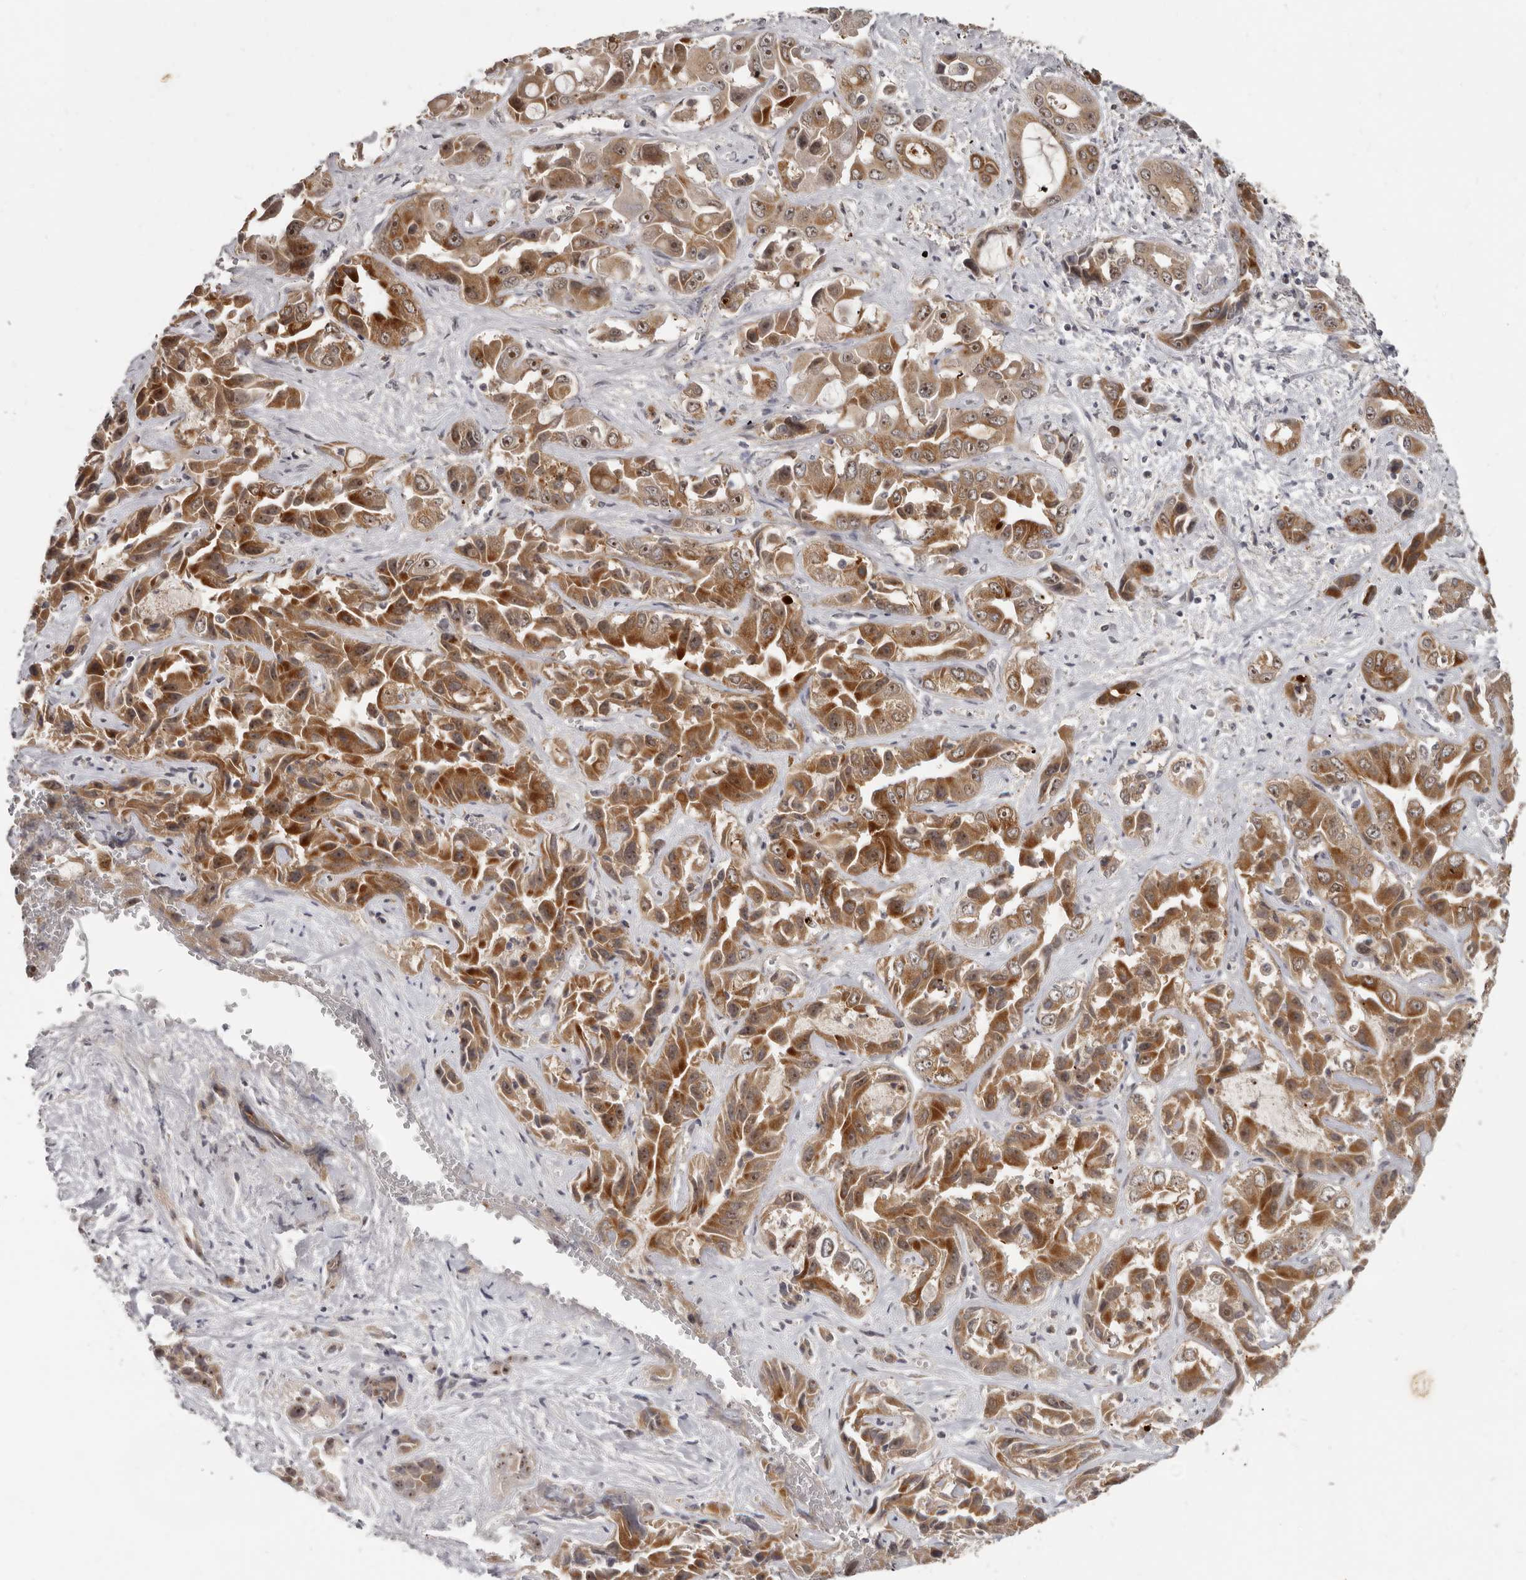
{"staining": {"intensity": "moderate", "quantity": ">75%", "location": "cytoplasmic/membranous,nuclear"}, "tissue": "liver cancer", "cell_type": "Tumor cells", "image_type": "cancer", "snomed": [{"axis": "morphology", "description": "Cholangiocarcinoma"}, {"axis": "topography", "description": "Liver"}], "caption": "DAB immunohistochemical staining of human liver cancer (cholangiocarcinoma) displays moderate cytoplasmic/membranous and nuclear protein positivity in about >75% of tumor cells.", "gene": "BAD", "patient": {"sex": "female", "age": 52}}